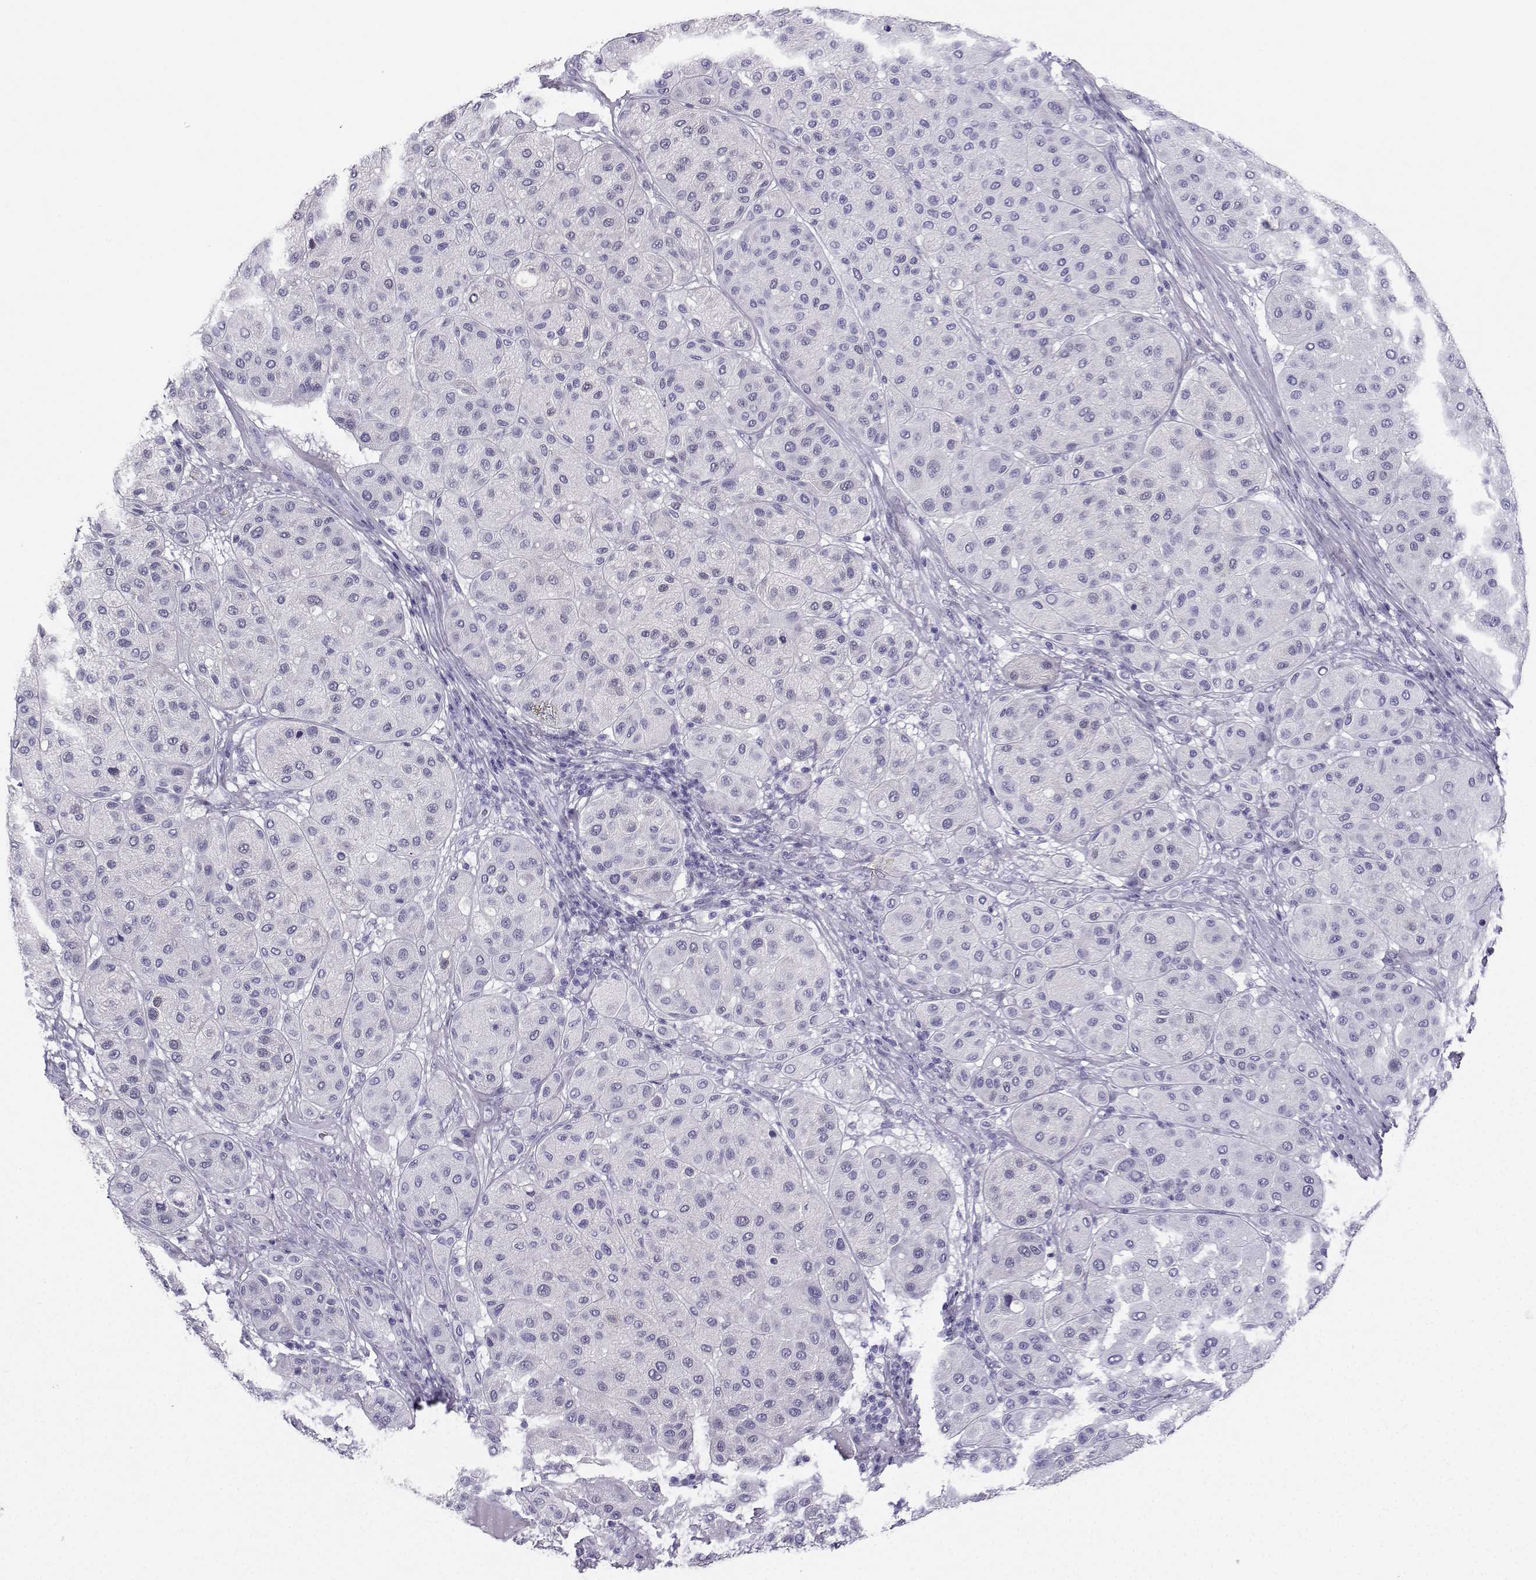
{"staining": {"intensity": "negative", "quantity": "none", "location": "none"}, "tissue": "melanoma", "cell_type": "Tumor cells", "image_type": "cancer", "snomed": [{"axis": "morphology", "description": "Malignant melanoma, Metastatic site"}, {"axis": "topography", "description": "Smooth muscle"}], "caption": "Protein analysis of melanoma demonstrates no significant positivity in tumor cells.", "gene": "CD109", "patient": {"sex": "male", "age": 41}}